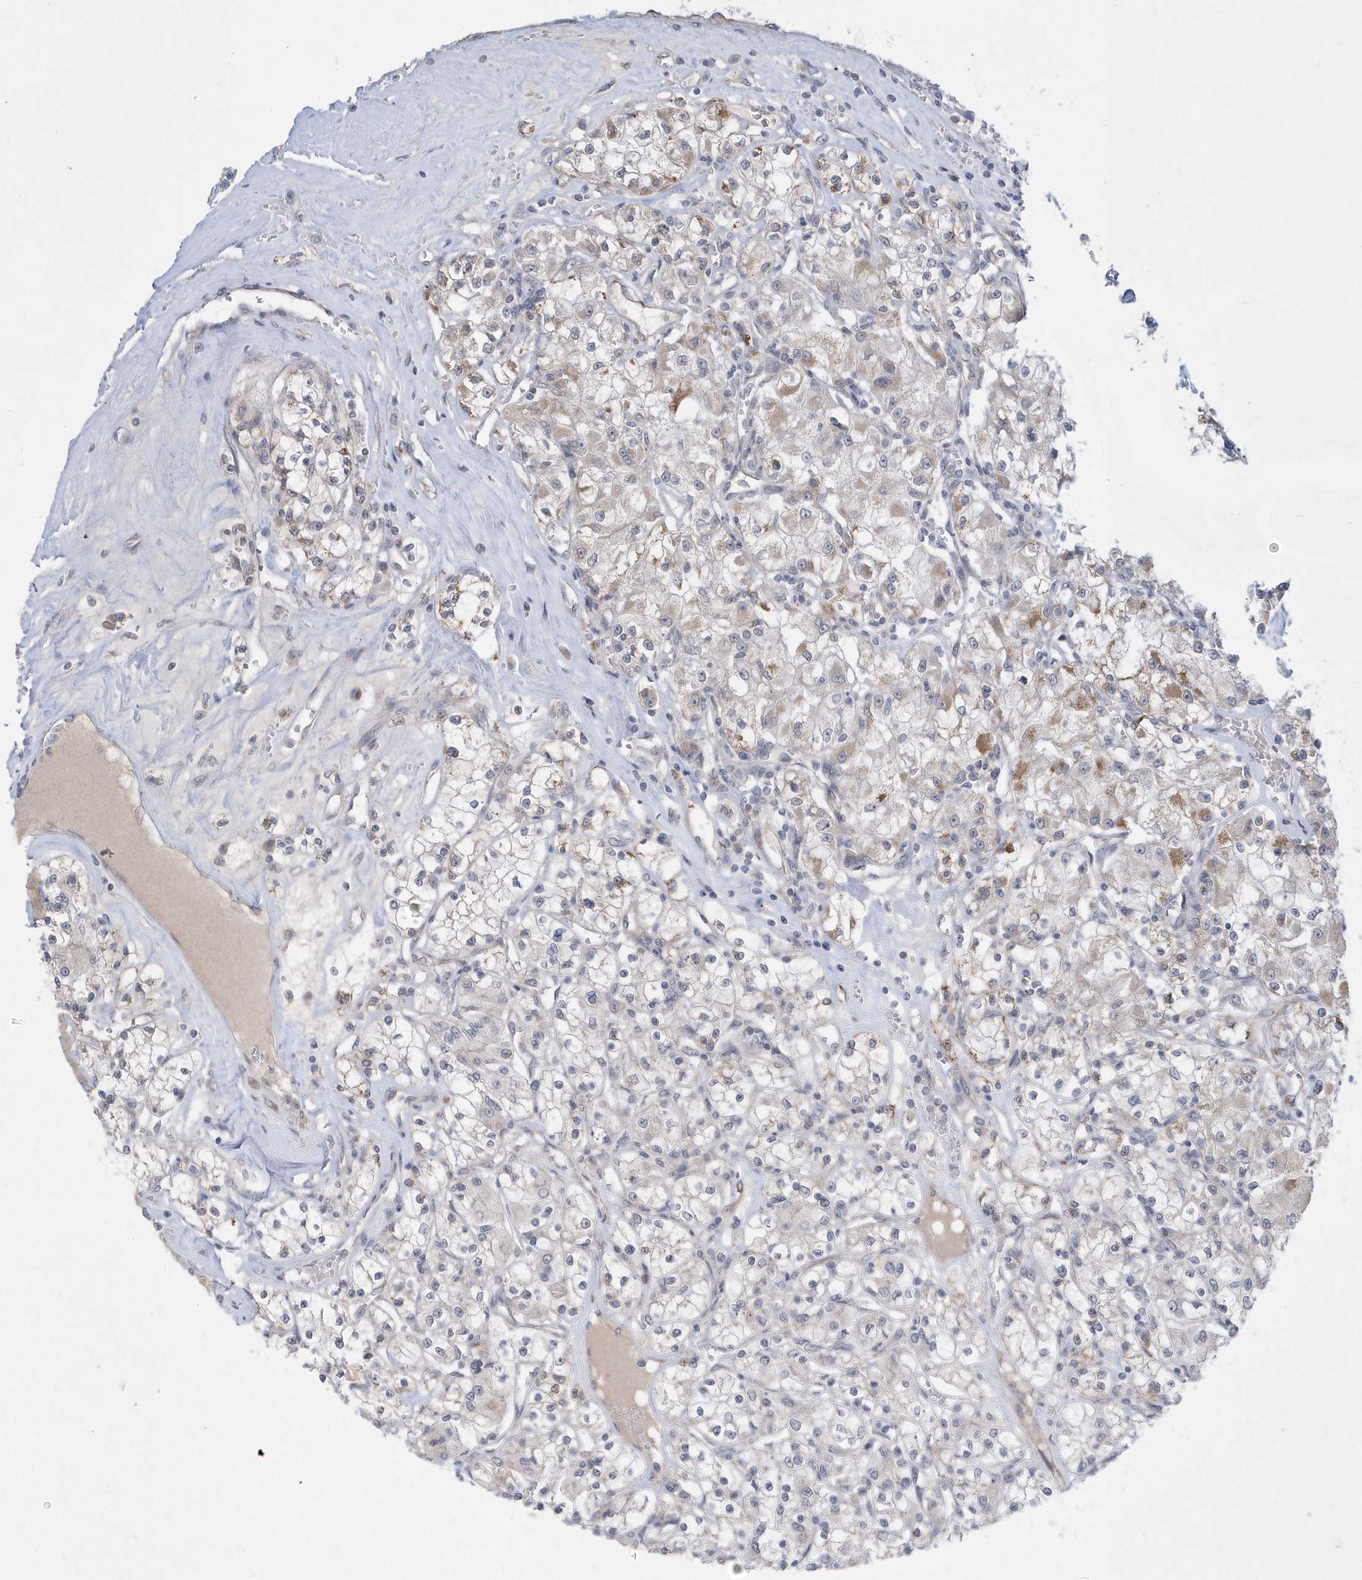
{"staining": {"intensity": "negative", "quantity": "none", "location": "none"}, "tissue": "renal cancer", "cell_type": "Tumor cells", "image_type": "cancer", "snomed": [{"axis": "morphology", "description": "Adenocarcinoma, NOS"}, {"axis": "topography", "description": "Kidney"}], "caption": "Adenocarcinoma (renal) stained for a protein using immunohistochemistry exhibits no staining tumor cells.", "gene": "ZC3H12D", "patient": {"sex": "female", "age": 59}}